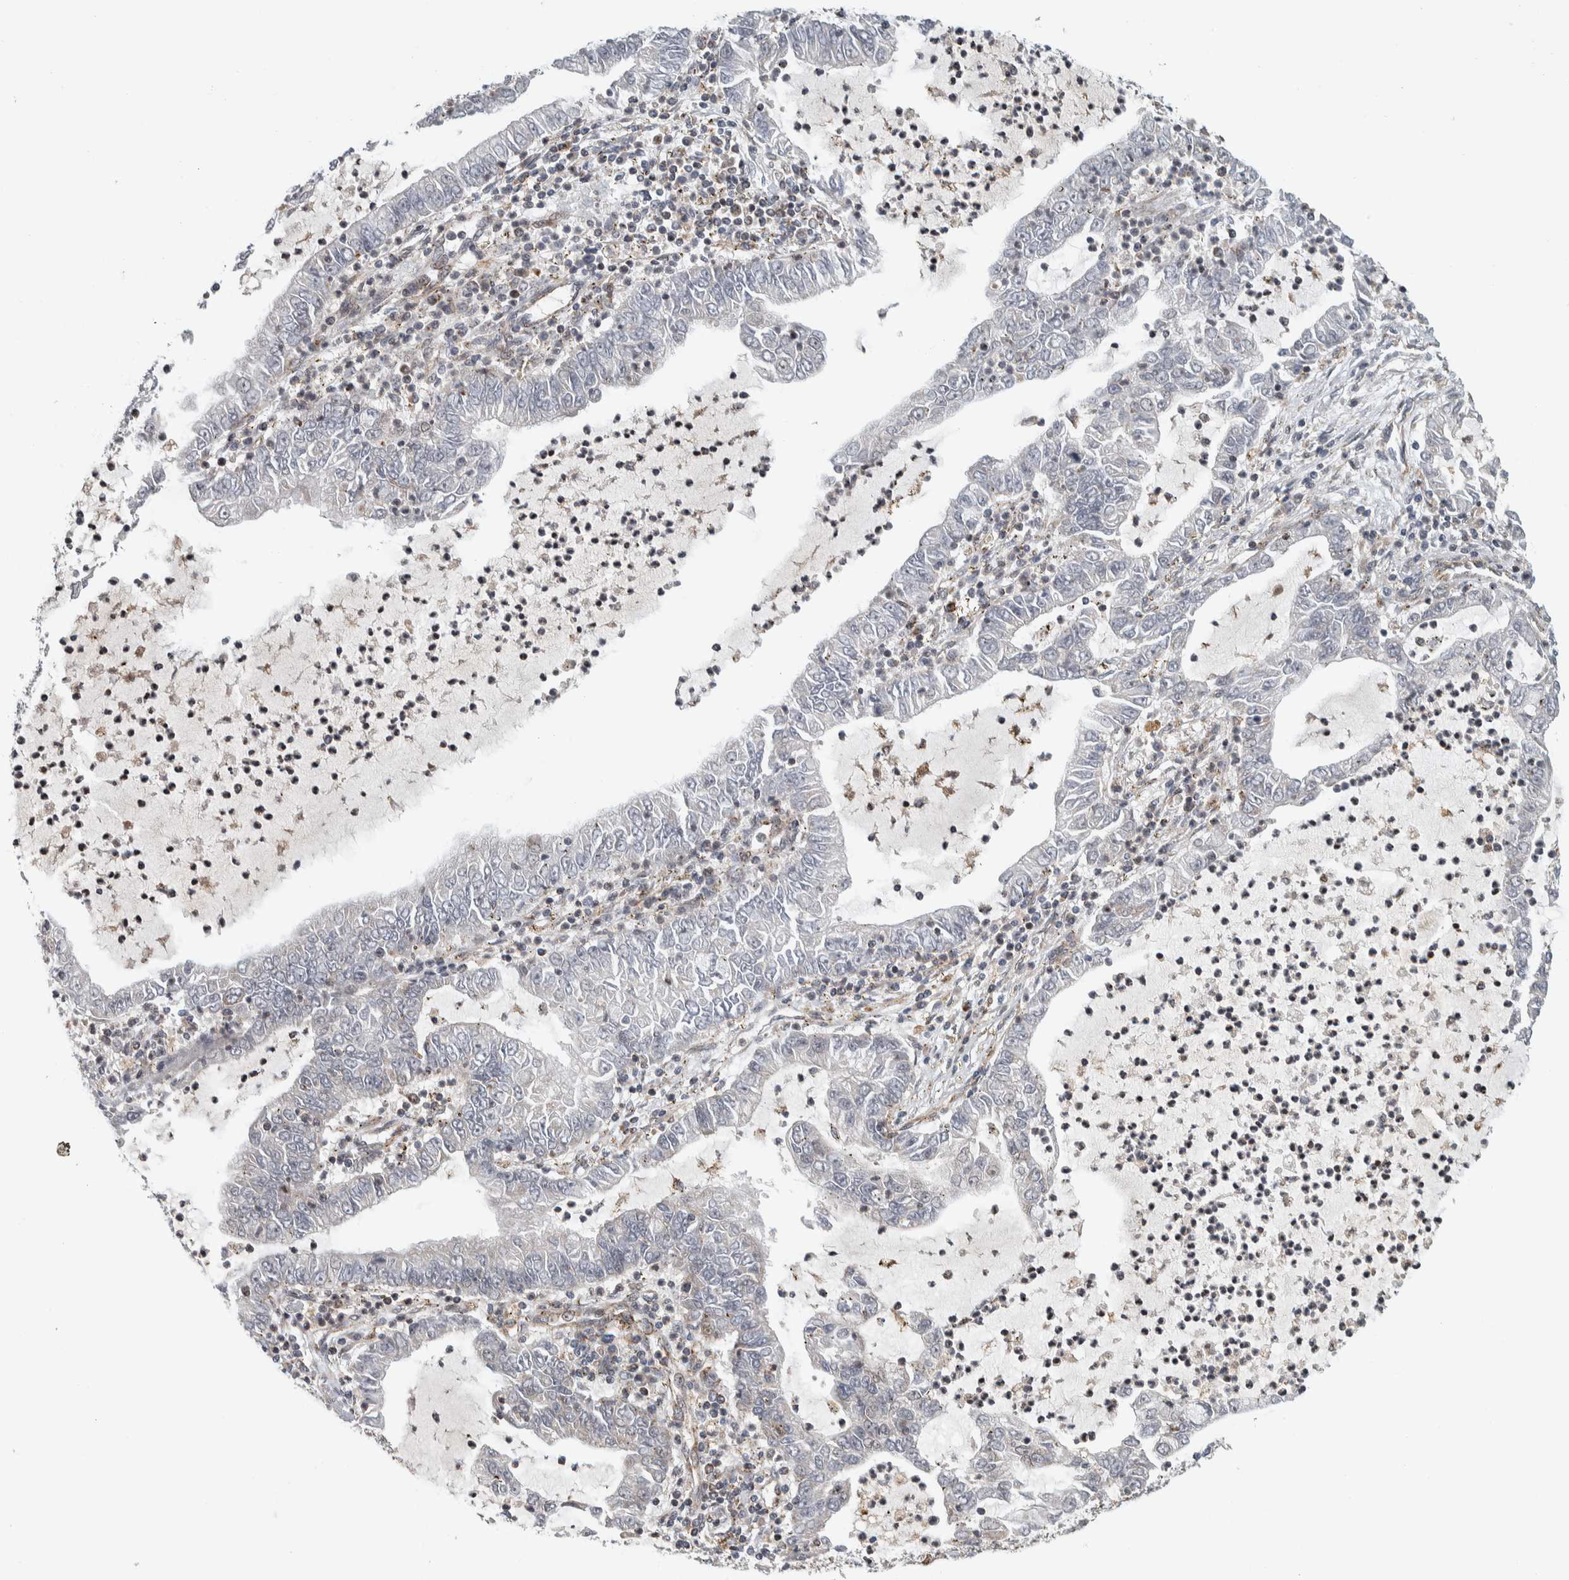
{"staining": {"intensity": "weak", "quantity": "<25%", "location": "cytoplasmic/membranous"}, "tissue": "lung cancer", "cell_type": "Tumor cells", "image_type": "cancer", "snomed": [{"axis": "morphology", "description": "Adenocarcinoma, NOS"}, {"axis": "topography", "description": "Lung"}], "caption": "Immunohistochemical staining of human adenocarcinoma (lung) displays no significant positivity in tumor cells.", "gene": "AFP", "patient": {"sex": "female", "age": 51}}